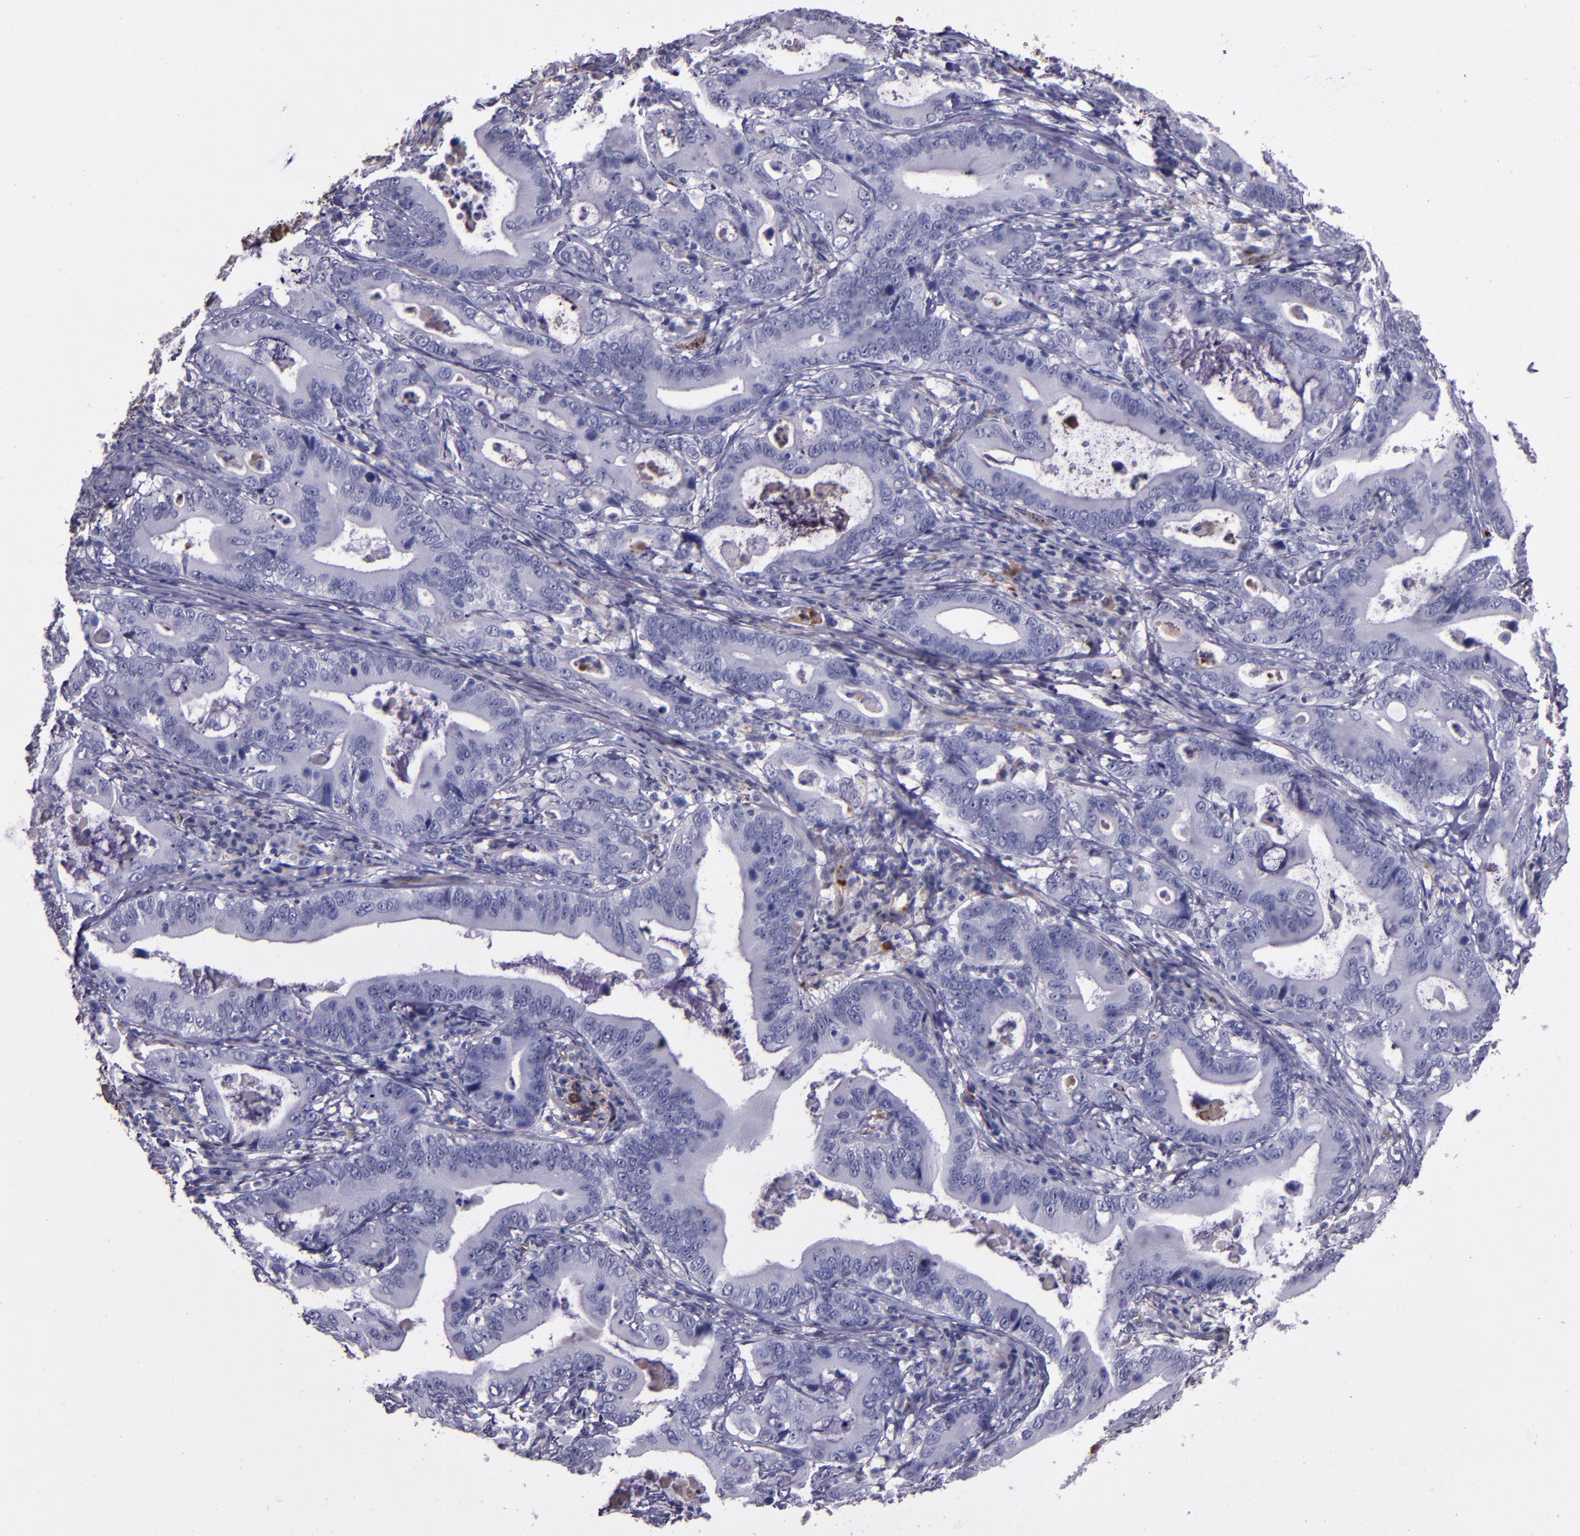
{"staining": {"intensity": "negative", "quantity": "none", "location": "none"}, "tissue": "stomach cancer", "cell_type": "Tumor cells", "image_type": "cancer", "snomed": [{"axis": "morphology", "description": "Adenocarcinoma, NOS"}, {"axis": "topography", "description": "Stomach, upper"}], "caption": "The micrograph shows no significant staining in tumor cells of adenocarcinoma (stomach). Brightfield microscopy of IHC stained with DAB (brown) and hematoxylin (blue), captured at high magnification.", "gene": "A2M", "patient": {"sex": "male", "age": 63}}